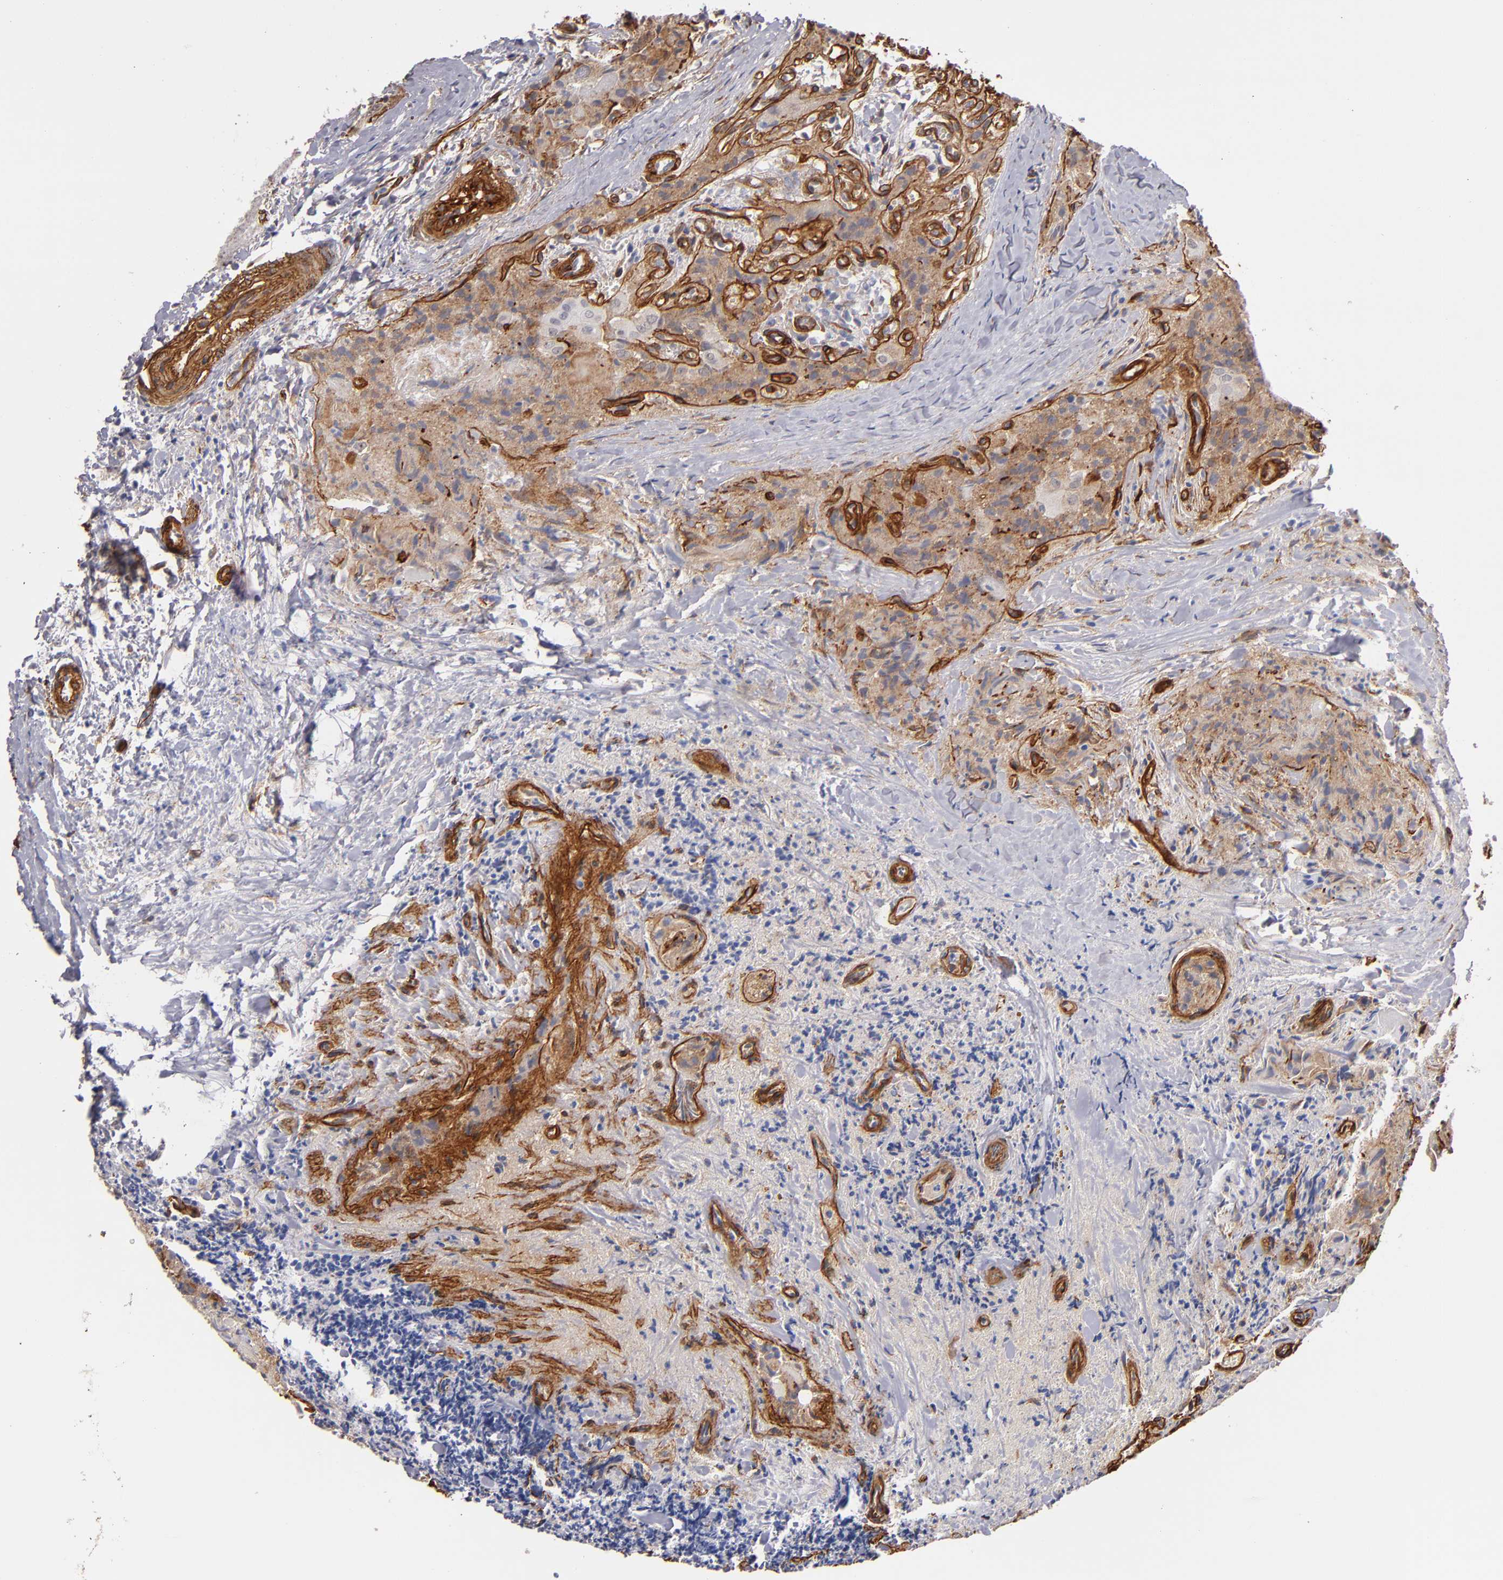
{"staining": {"intensity": "moderate", "quantity": ">75%", "location": "cytoplasmic/membranous"}, "tissue": "thyroid cancer", "cell_type": "Tumor cells", "image_type": "cancer", "snomed": [{"axis": "morphology", "description": "Papillary adenocarcinoma, NOS"}, {"axis": "topography", "description": "Thyroid gland"}], "caption": "High-magnification brightfield microscopy of thyroid papillary adenocarcinoma stained with DAB (3,3'-diaminobenzidine) (brown) and counterstained with hematoxylin (blue). tumor cells exhibit moderate cytoplasmic/membranous staining is identified in approximately>75% of cells. Immunohistochemistry (ihc) stains the protein of interest in brown and the nuclei are stained blue.", "gene": "LAMC1", "patient": {"sex": "female", "age": 71}}